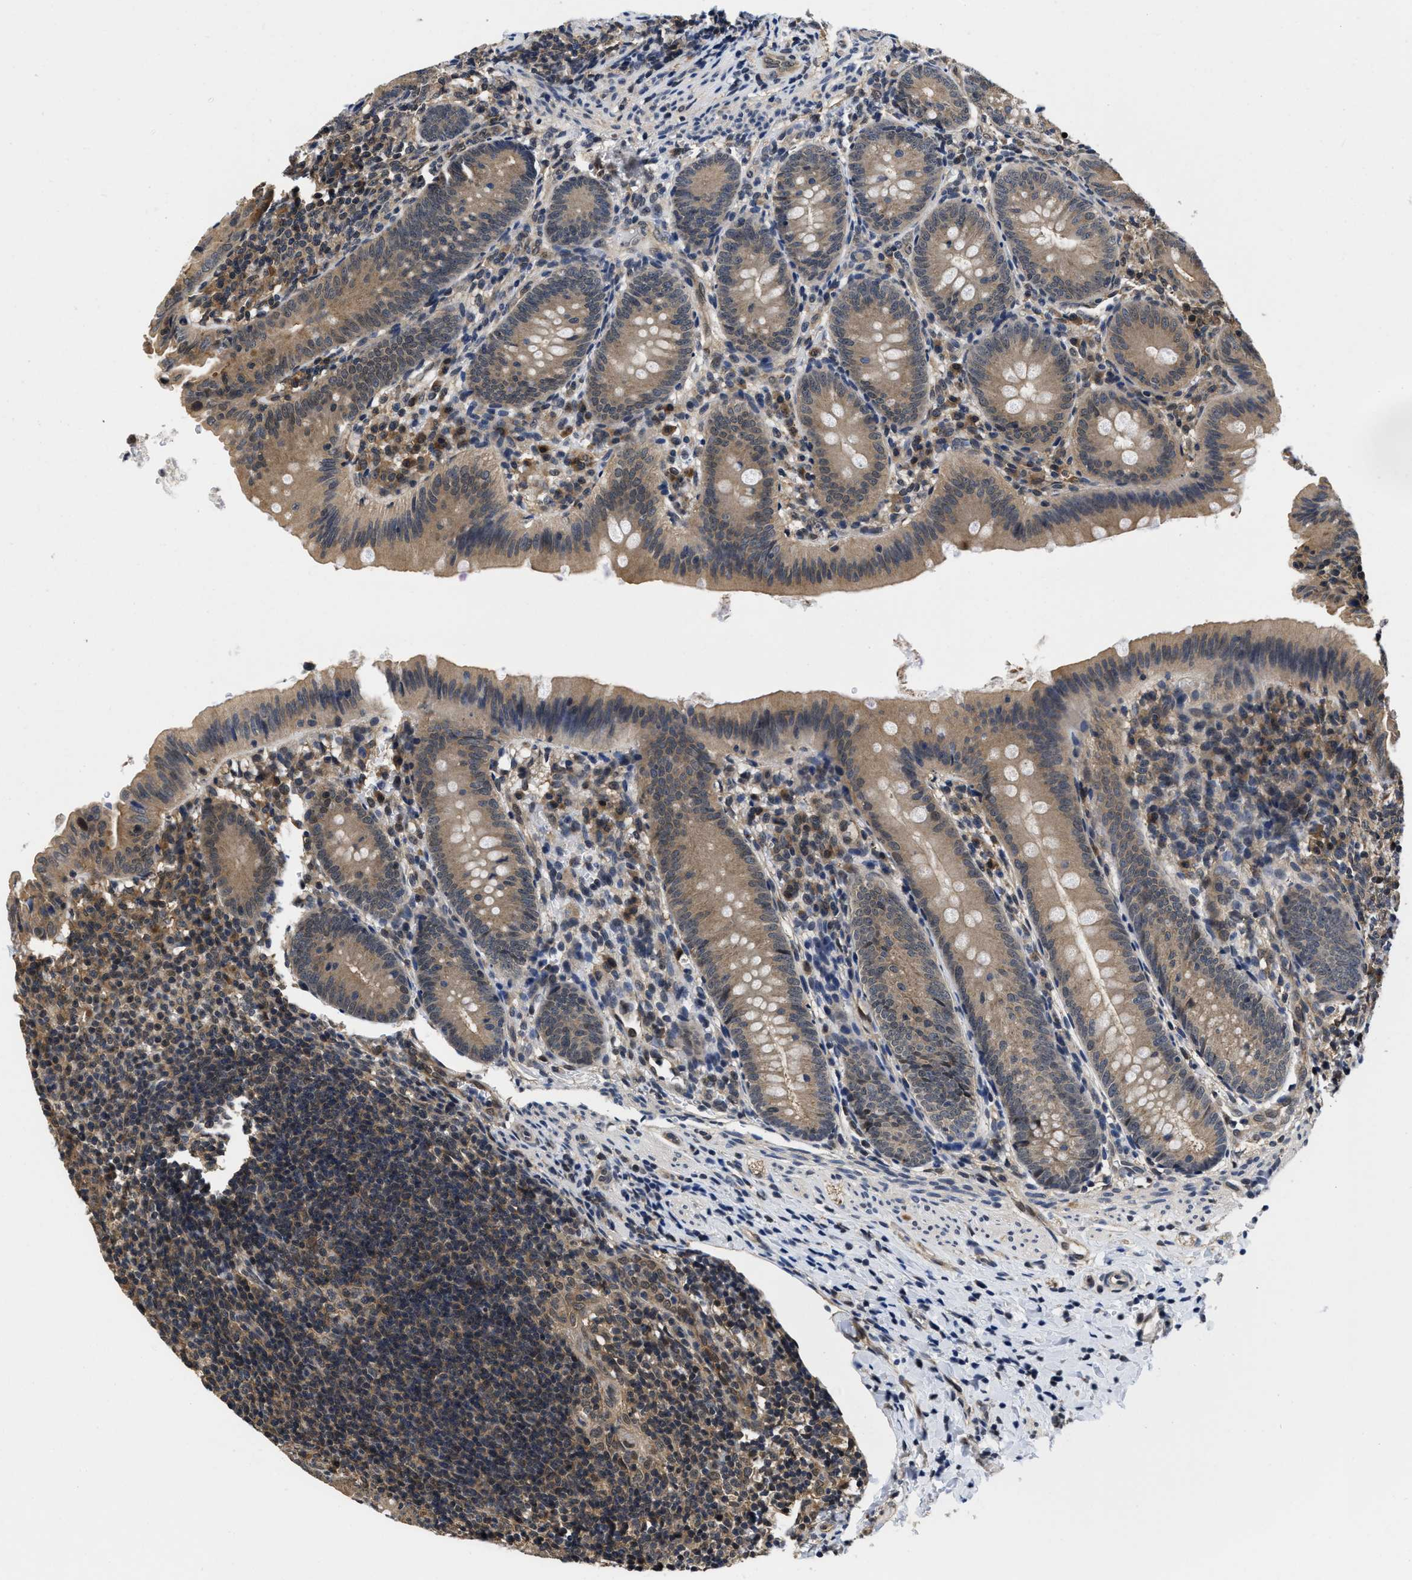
{"staining": {"intensity": "moderate", "quantity": ">75%", "location": "cytoplasmic/membranous"}, "tissue": "appendix", "cell_type": "Glandular cells", "image_type": "normal", "snomed": [{"axis": "morphology", "description": "Normal tissue, NOS"}, {"axis": "topography", "description": "Appendix"}], "caption": "An immunohistochemistry (IHC) histopathology image of benign tissue is shown. Protein staining in brown labels moderate cytoplasmic/membranous positivity in appendix within glandular cells. (Stains: DAB (3,3'-diaminobenzidine) in brown, nuclei in blue, Microscopy: brightfield microscopy at high magnification).", "gene": "MCOLN2", "patient": {"sex": "male", "age": 1}}